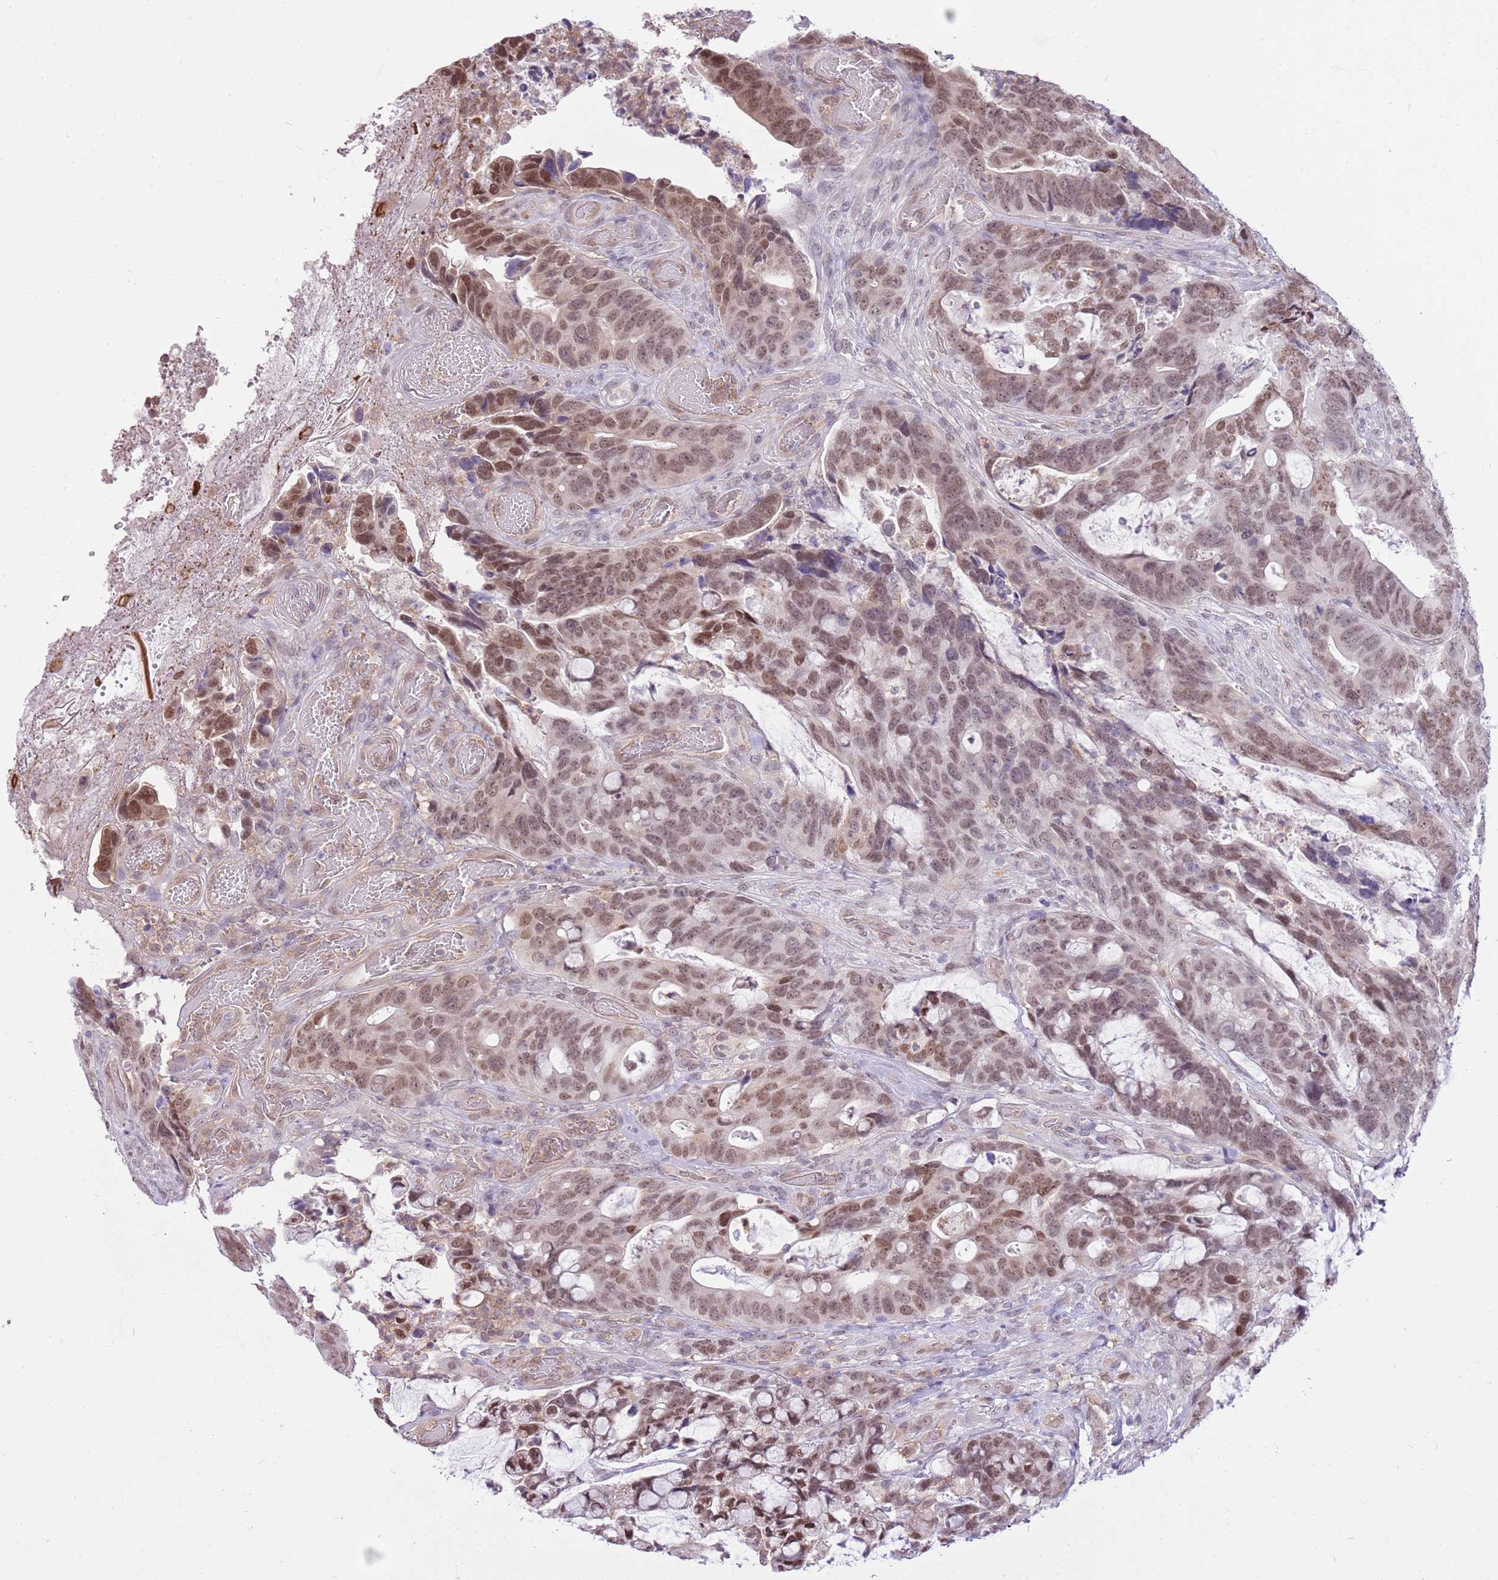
{"staining": {"intensity": "moderate", "quantity": ">75%", "location": "nuclear"}, "tissue": "colorectal cancer", "cell_type": "Tumor cells", "image_type": "cancer", "snomed": [{"axis": "morphology", "description": "Adenocarcinoma, NOS"}, {"axis": "topography", "description": "Colon"}], "caption": "High-magnification brightfield microscopy of colorectal adenocarcinoma stained with DAB (3,3'-diaminobenzidine) (brown) and counterstained with hematoxylin (blue). tumor cells exhibit moderate nuclear positivity is appreciated in about>75% of cells. Using DAB (3,3'-diaminobenzidine) (brown) and hematoxylin (blue) stains, captured at high magnification using brightfield microscopy.", "gene": "DHX32", "patient": {"sex": "female", "age": 82}}